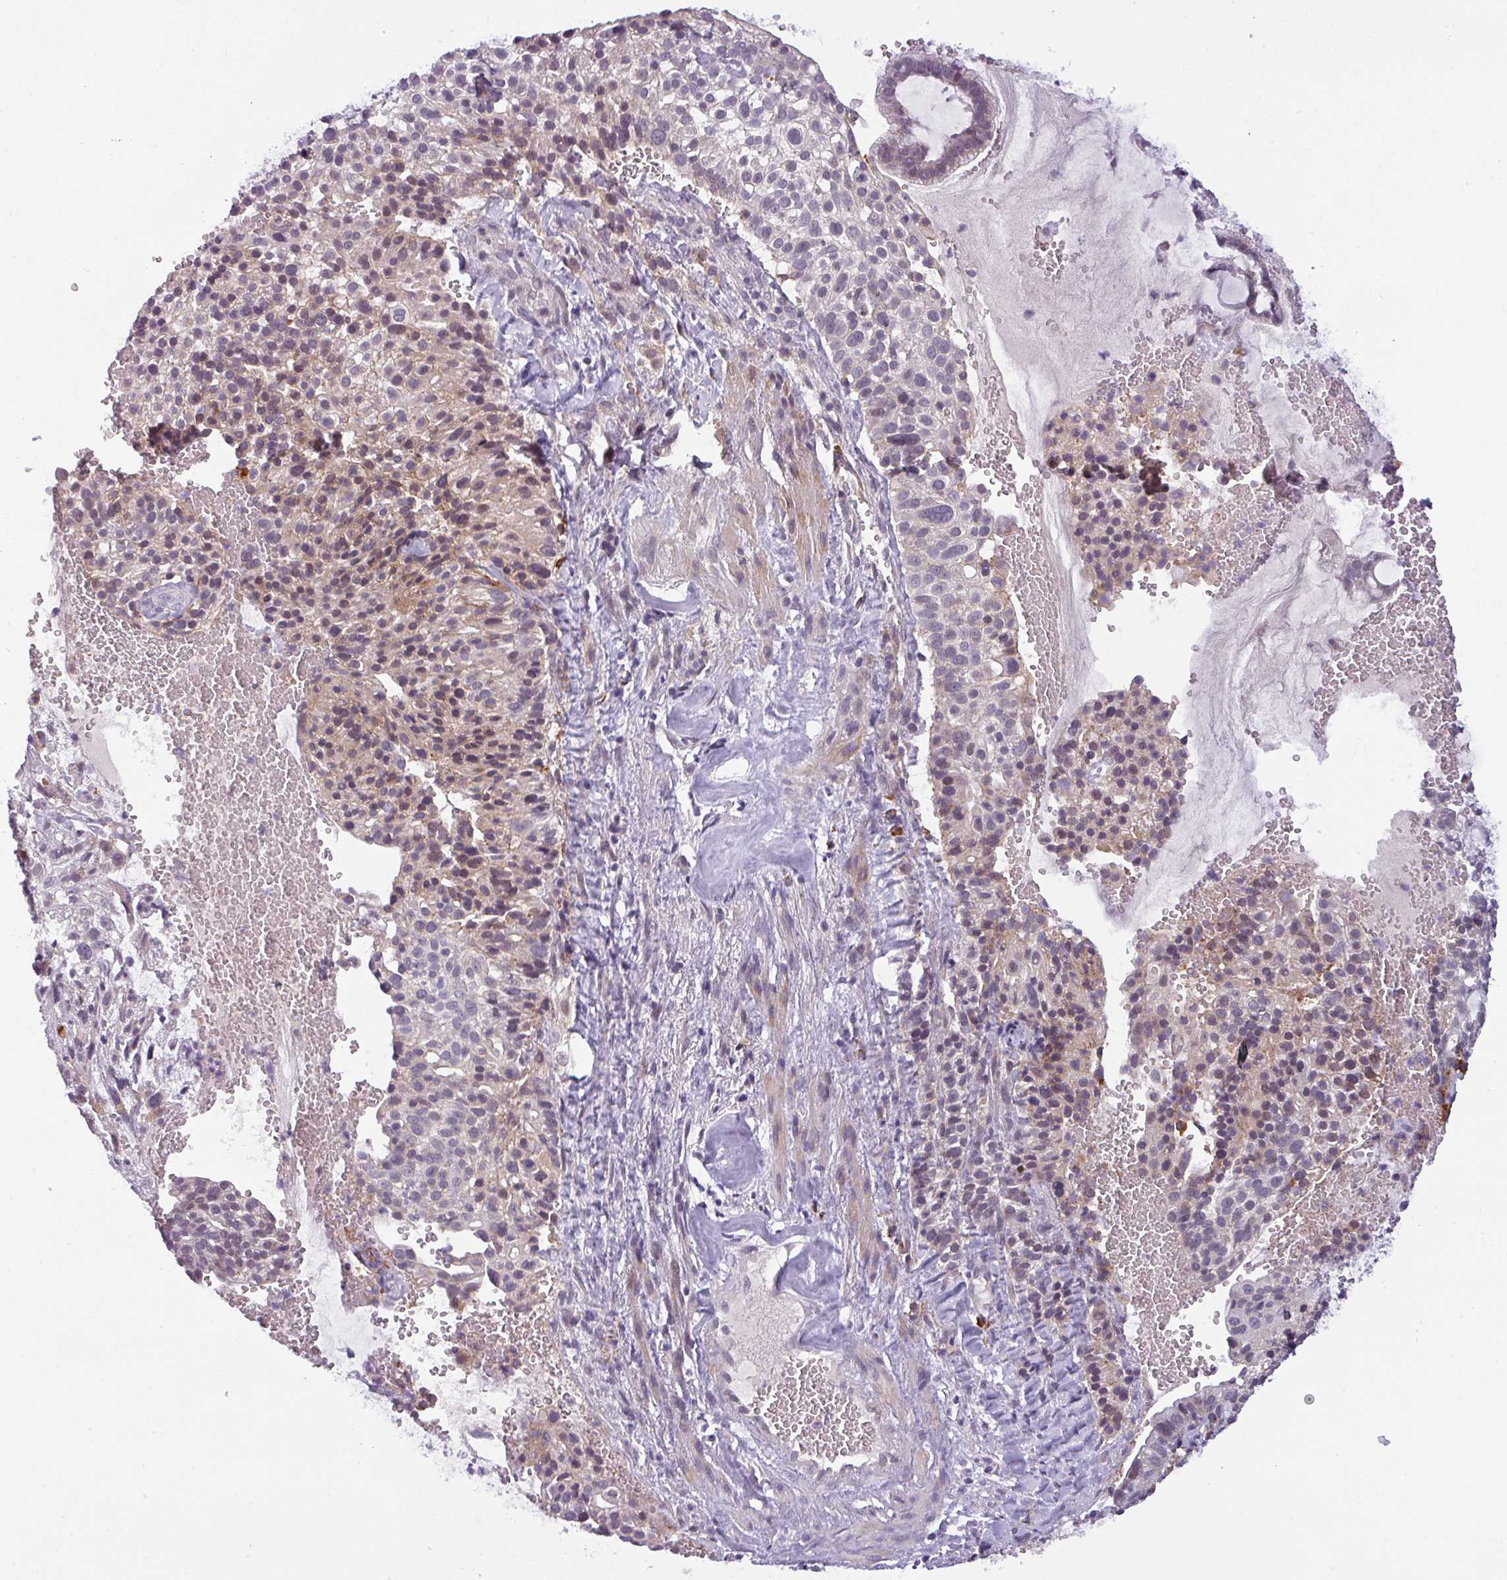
{"staining": {"intensity": "weak", "quantity": "<25%", "location": "cytoplasmic/membranous"}, "tissue": "cervical cancer", "cell_type": "Tumor cells", "image_type": "cancer", "snomed": [{"axis": "morphology", "description": "Adenocarcinoma, NOS"}, {"axis": "topography", "description": "Cervix"}], "caption": "DAB (3,3'-diaminobenzidine) immunohistochemical staining of cervical cancer (adenocarcinoma) displays no significant expression in tumor cells.", "gene": "C2orf68", "patient": {"sex": "female", "age": 41}}